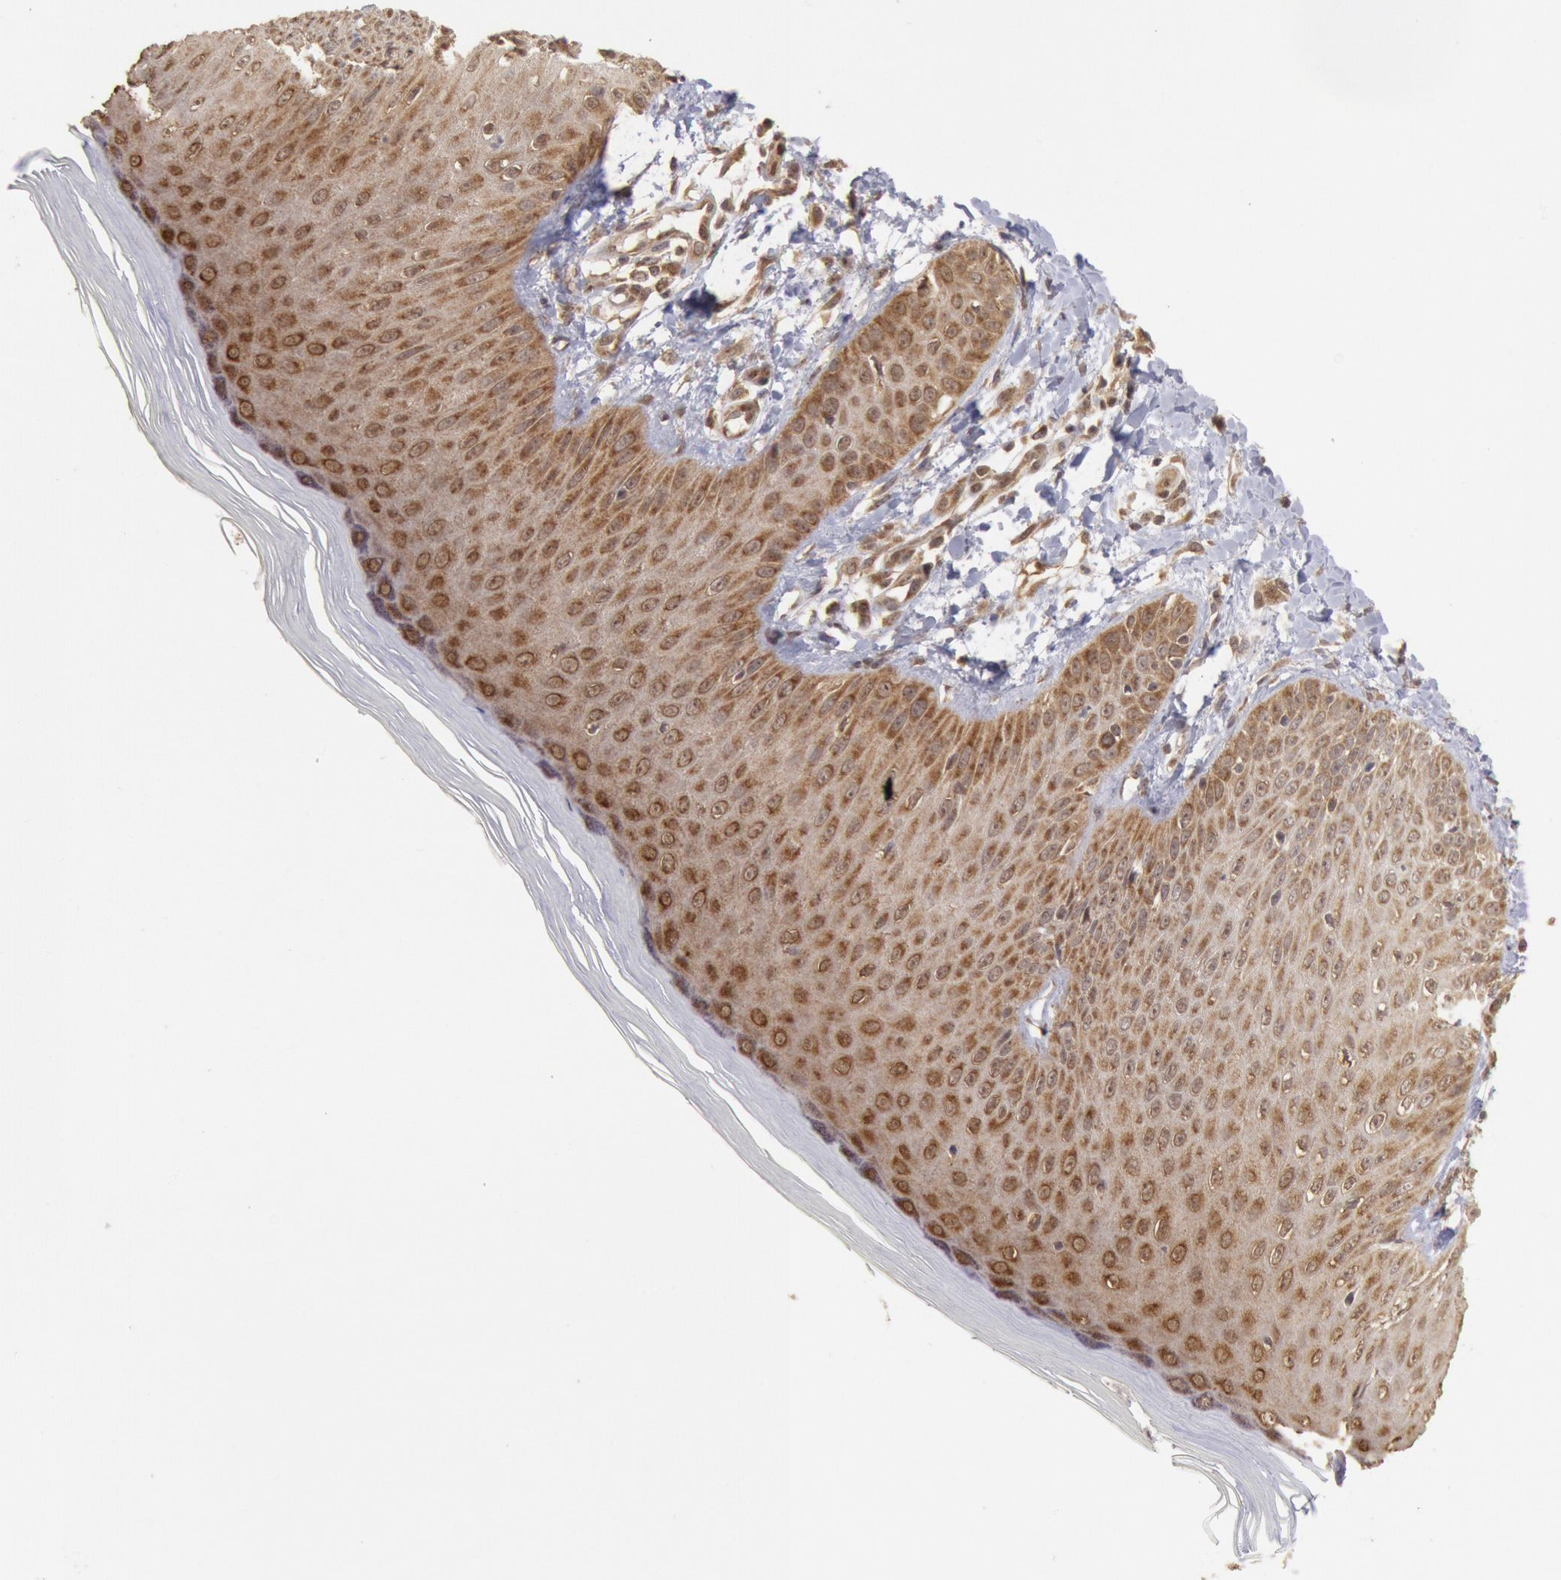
{"staining": {"intensity": "moderate", "quantity": ">75%", "location": "cytoplasmic/membranous"}, "tissue": "skin", "cell_type": "Epidermal cells", "image_type": "normal", "snomed": [{"axis": "morphology", "description": "Normal tissue, NOS"}, {"axis": "morphology", "description": "Inflammation, NOS"}, {"axis": "topography", "description": "Soft tissue"}, {"axis": "topography", "description": "Anal"}], "caption": "Immunohistochemical staining of unremarkable skin displays moderate cytoplasmic/membranous protein positivity in about >75% of epidermal cells.", "gene": "STX17", "patient": {"sex": "female", "age": 15}}